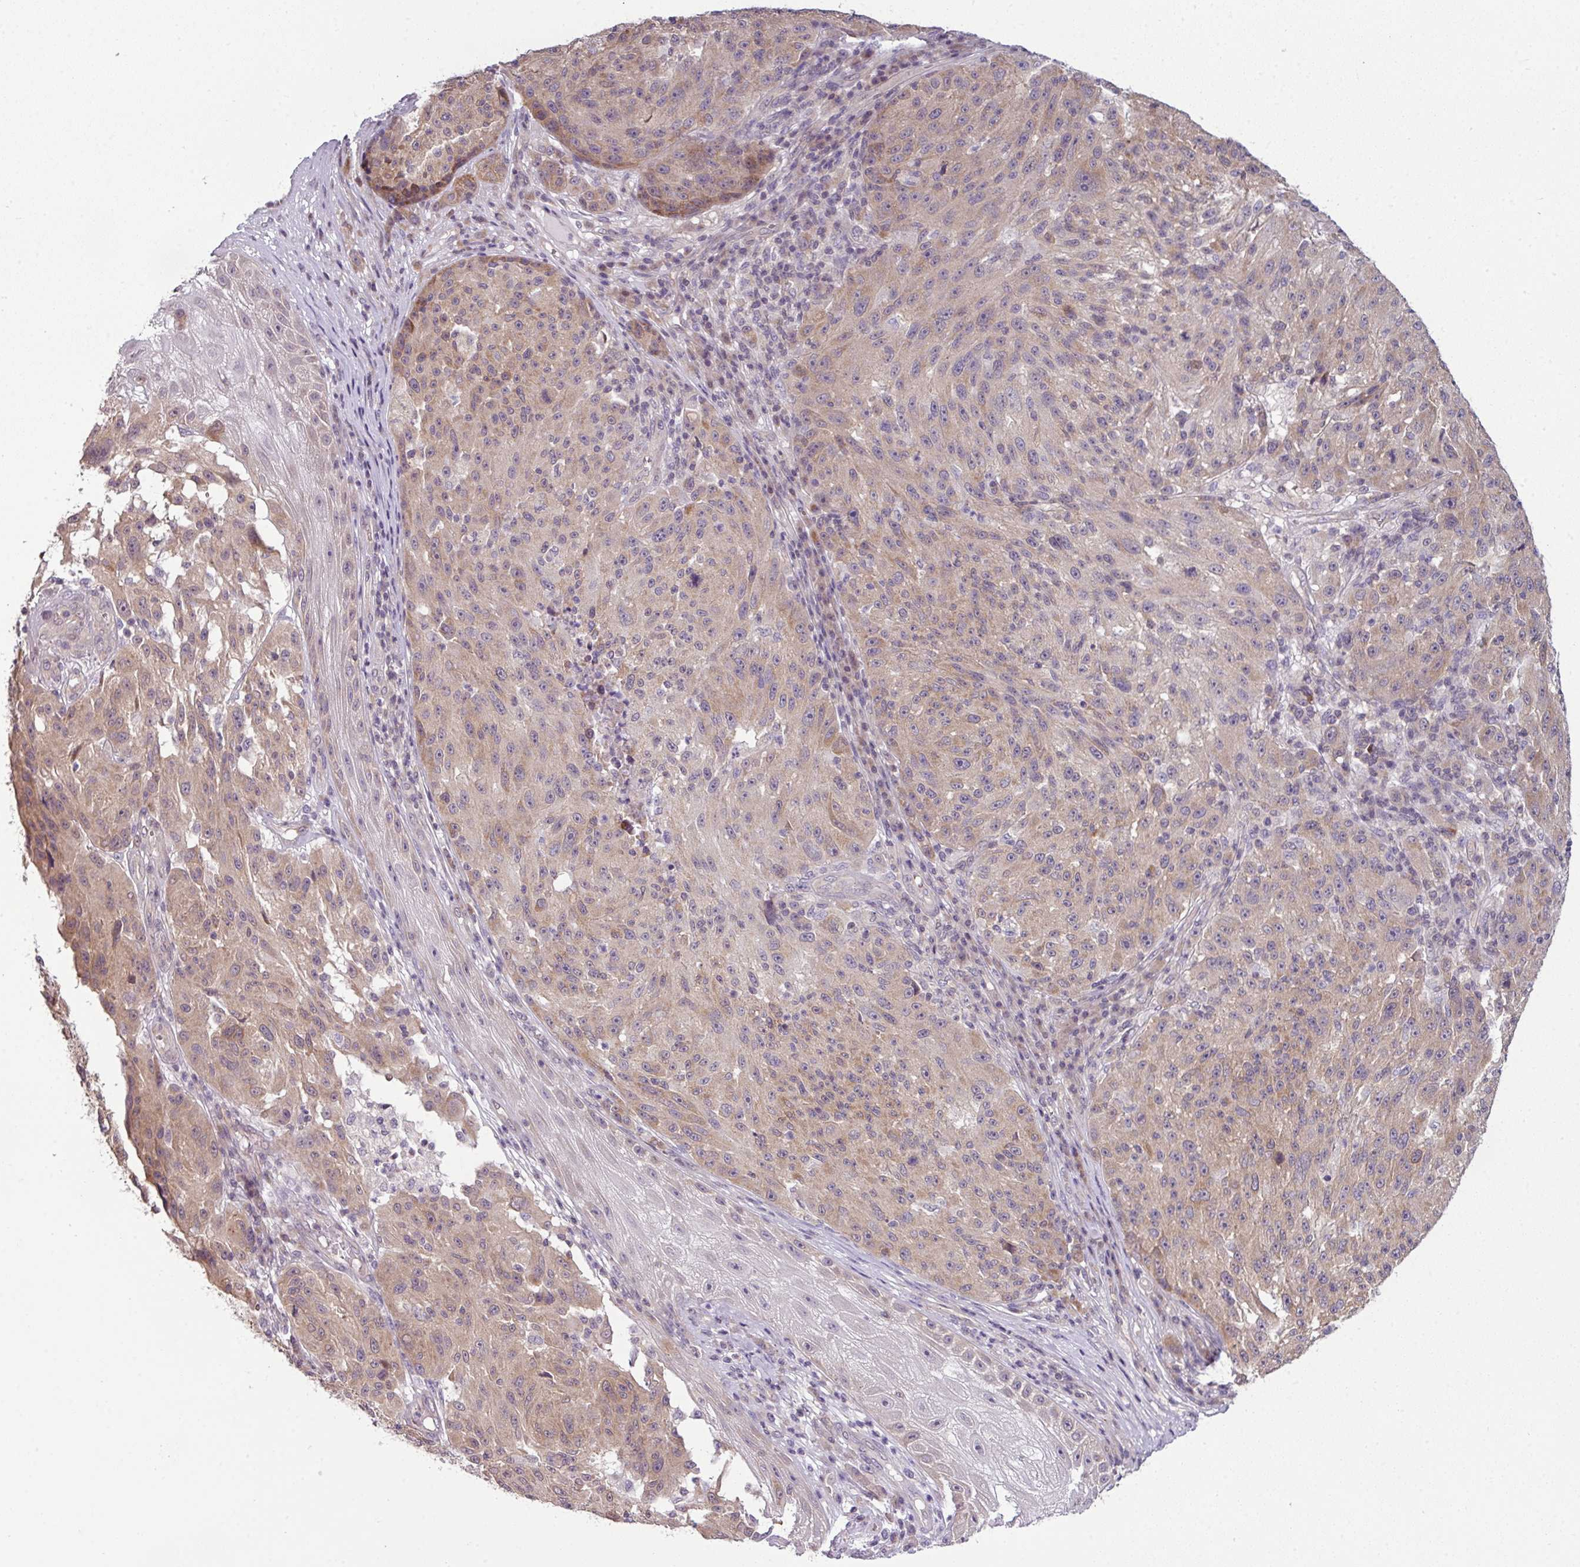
{"staining": {"intensity": "weak", "quantity": ">75%", "location": "cytoplasmic/membranous"}, "tissue": "melanoma", "cell_type": "Tumor cells", "image_type": "cancer", "snomed": [{"axis": "morphology", "description": "Malignant melanoma, NOS"}, {"axis": "topography", "description": "Skin"}], "caption": "Melanoma stained with a protein marker displays weak staining in tumor cells.", "gene": "DERPC", "patient": {"sex": "male", "age": 53}}